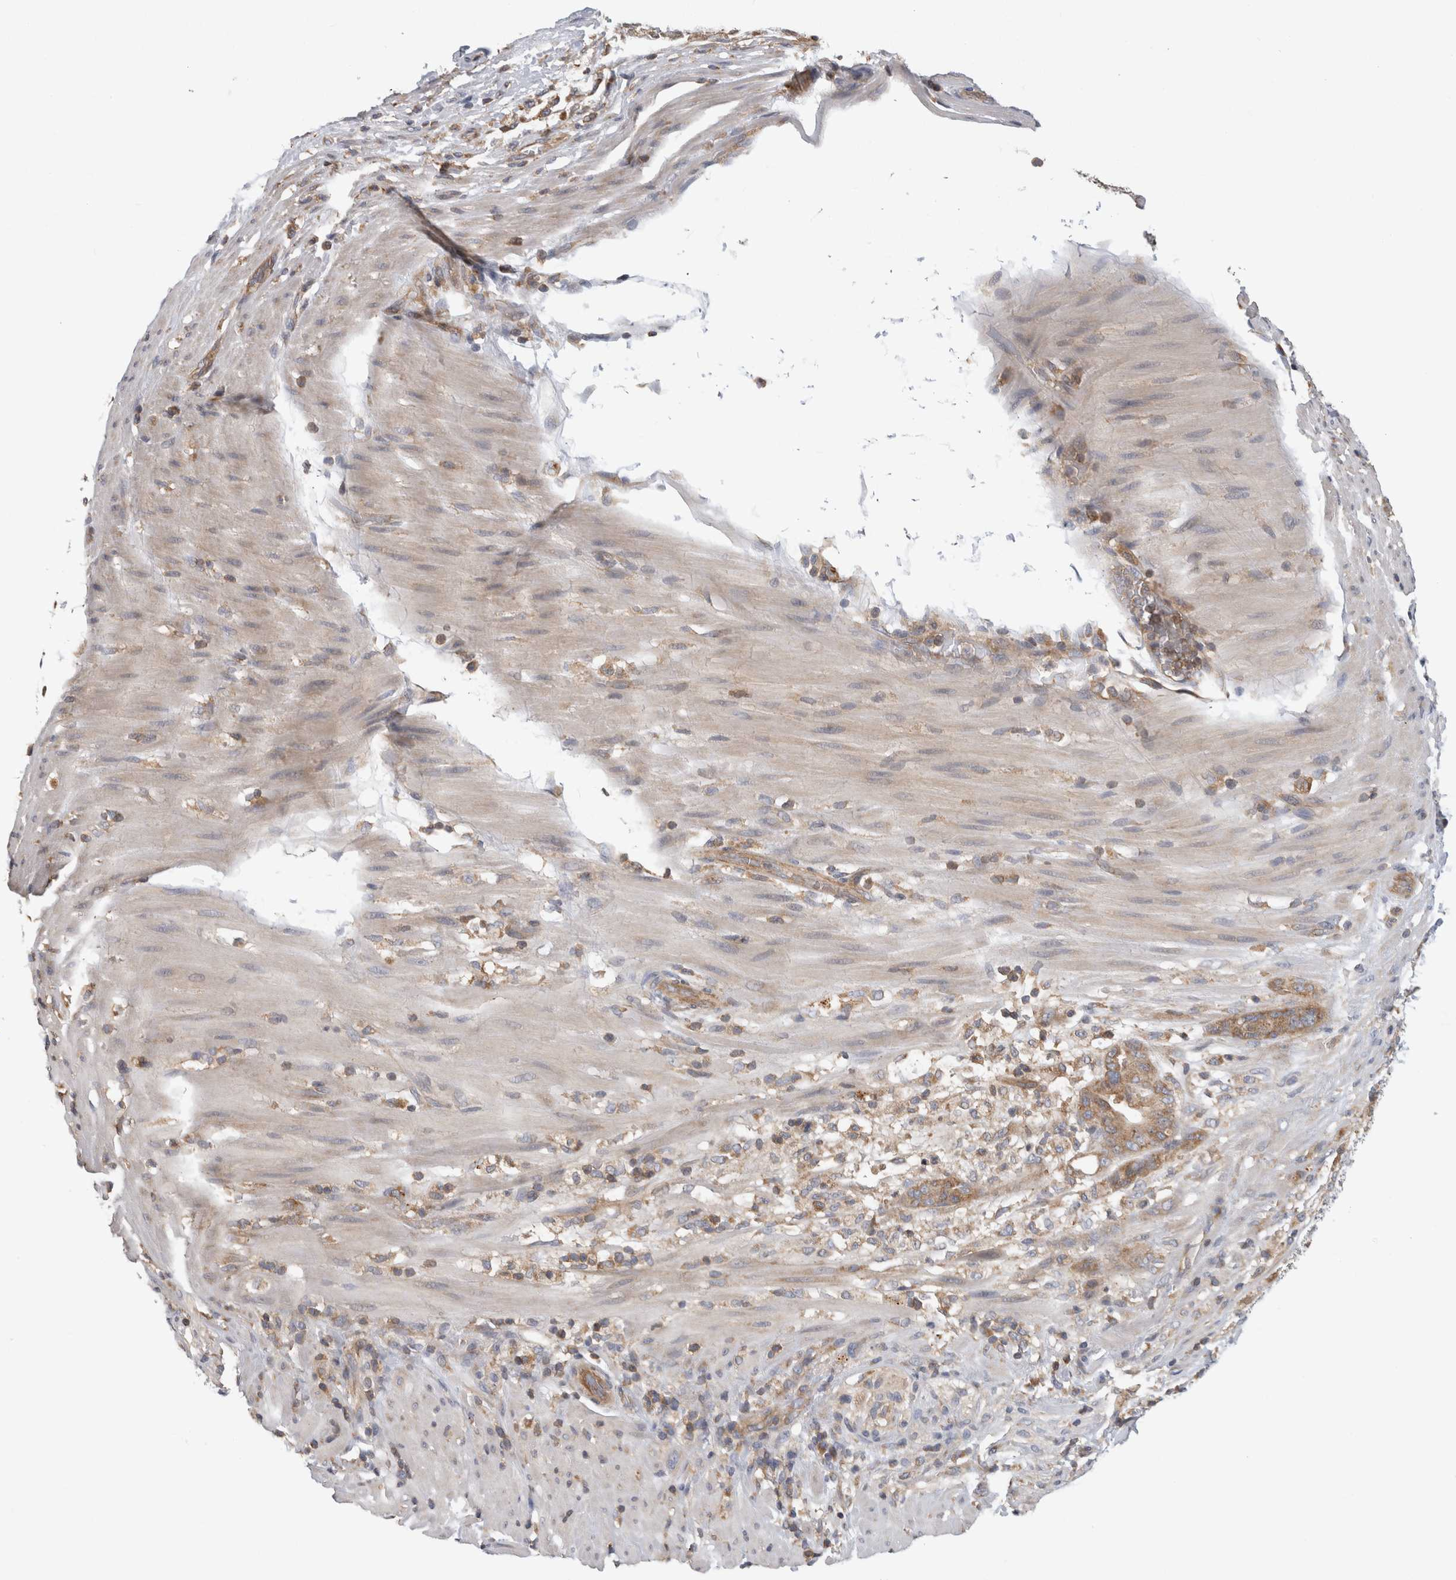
{"staining": {"intensity": "moderate", "quantity": ">75%", "location": "cytoplasmic/membranous"}, "tissue": "pancreatic cancer", "cell_type": "Tumor cells", "image_type": "cancer", "snomed": [{"axis": "morphology", "description": "Adenocarcinoma, NOS"}, {"axis": "topography", "description": "Pancreas"}], "caption": "Pancreatic cancer stained for a protein (brown) reveals moderate cytoplasmic/membranous positive expression in approximately >75% of tumor cells.", "gene": "GRIK2", "patient": {"sex": "male", "age": 63}}